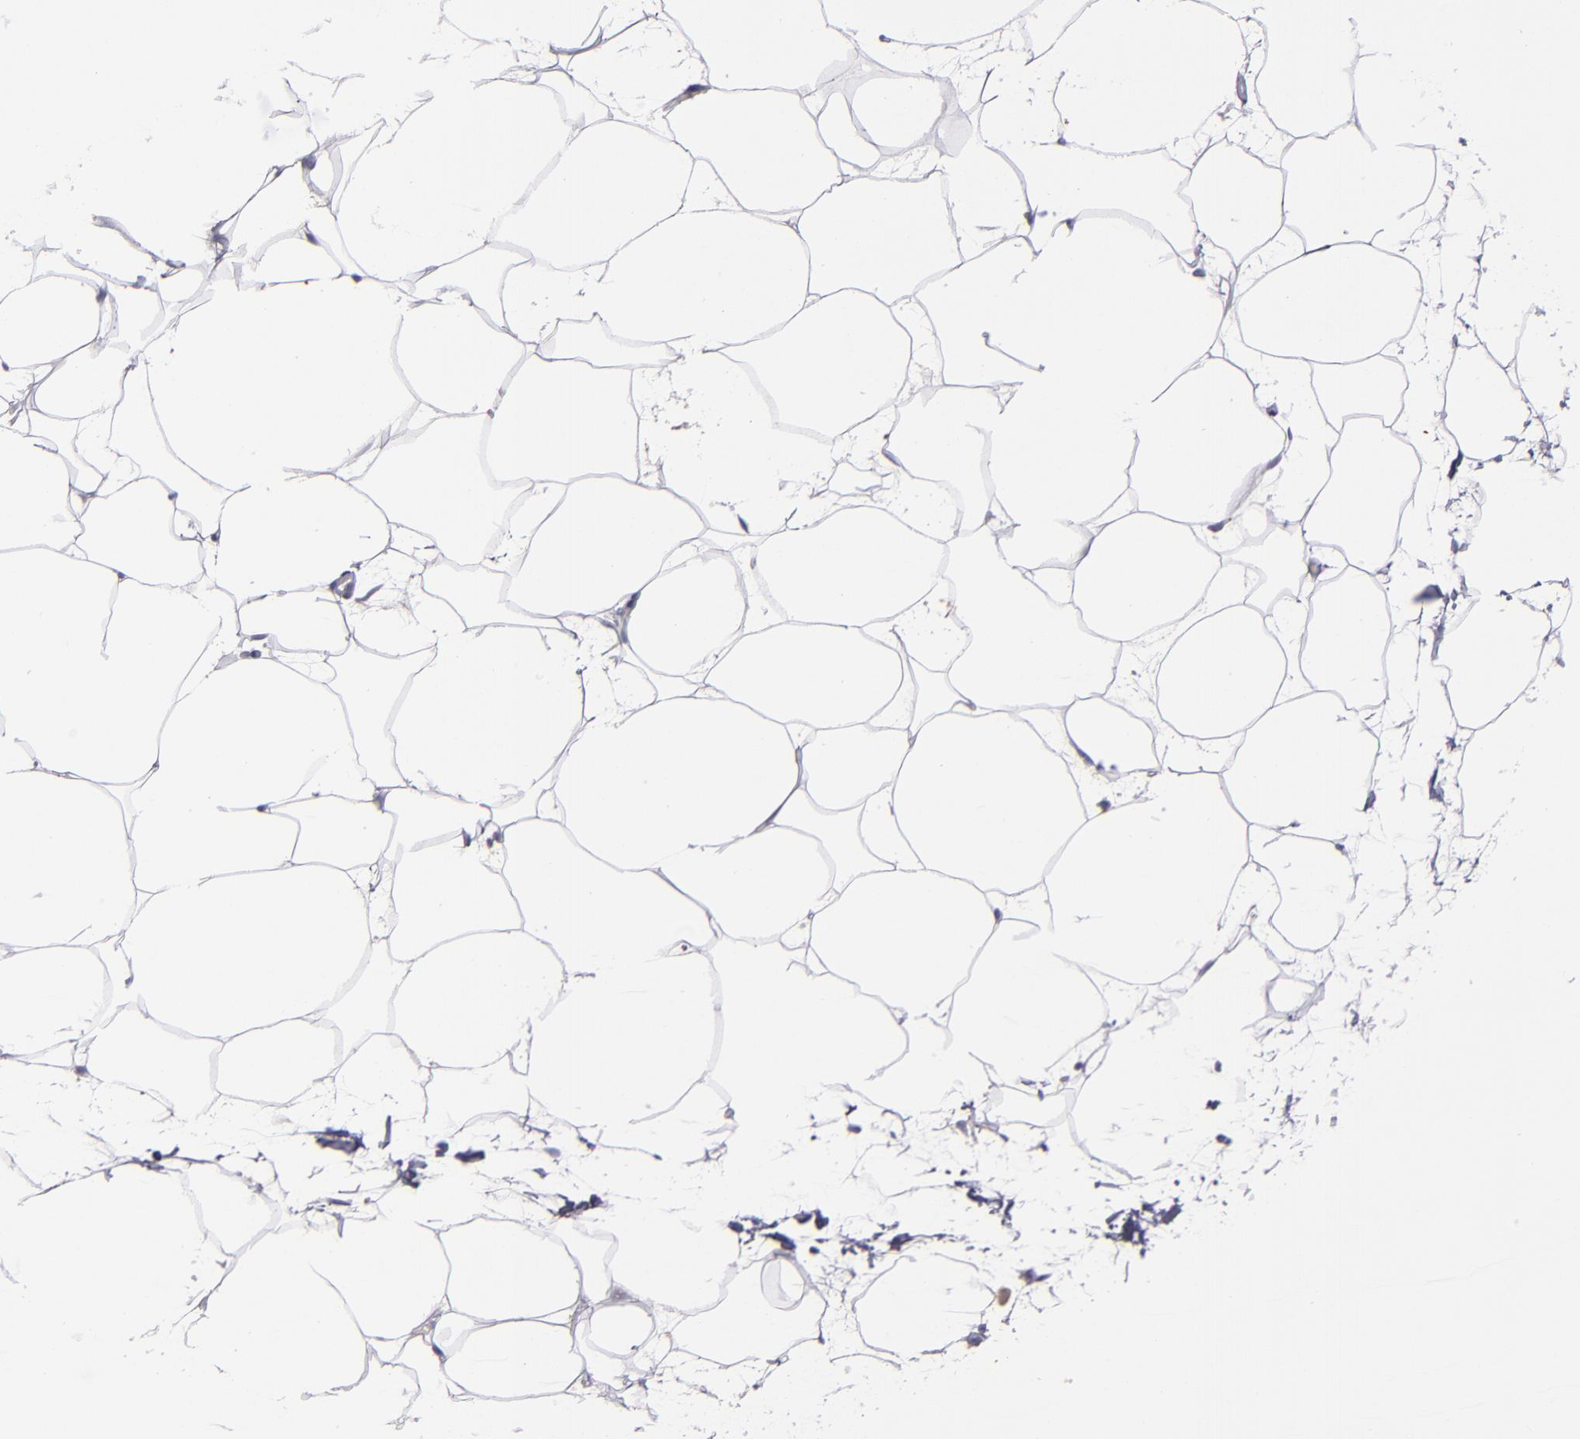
{"staining": {"intensity": "negative", "quantity": "none", "location": "none"}, "tissue": "adipose tissue", "cell_type": "Adipocytes", "image_type": "normal", "snomed": [{"axis": "morphology", "description": "Normal tissue, NOS"}, {"axis": "morphology", "description": "Duct carcinoma"}, {"axis": "topography", "description": "Breast"}, {"axis": "topography", "description": "Adipose tissue"}], "caption": "IHC image of normal human adipose tissue stained for a protein (brown), which demonstrates no staining in adipocytes.", "gene": "CDH3", "patient": {"sex": "female", "age": 37}}